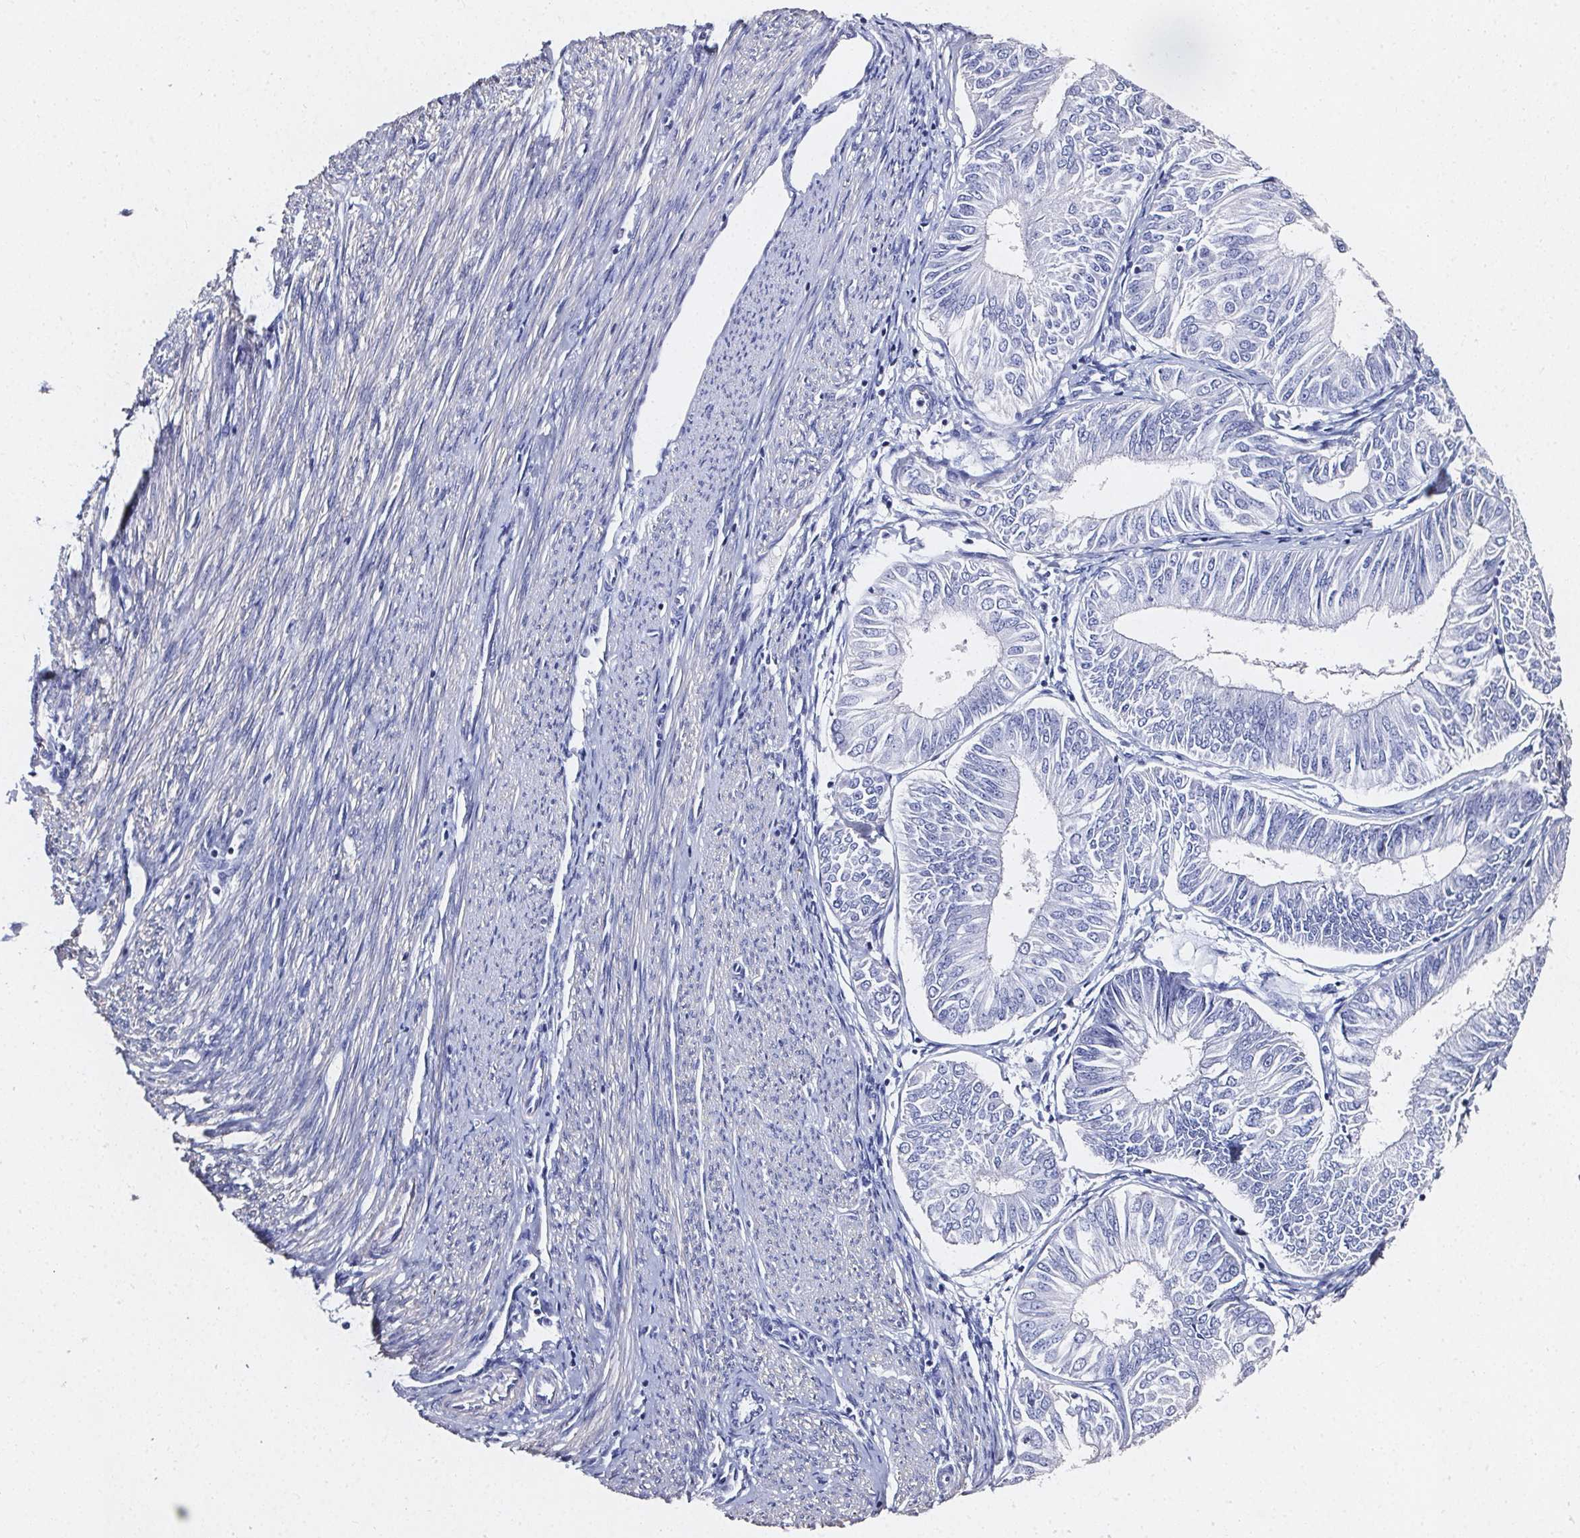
{"staining": {"intensity": "negative", "quantity": "none", "location": "none"}, "tissue": "endometrial cancer", "cell_type": "Tumor cells", "image_type": "cancer", "snomed": [{"axis": "morphology", "description": "Adenocarcinoma, NOS"}, {"axis": "topography", "description": "Endometrium"}], "caption": "Immunohistochemistry histopathology image of human endometrial cancer (adenocarcinoma) stained for a protein (brown), which demonstrates no expression in tumor cells.", "gene": "ELAVL2", "patient": {"sex": "female", "age": 58}}